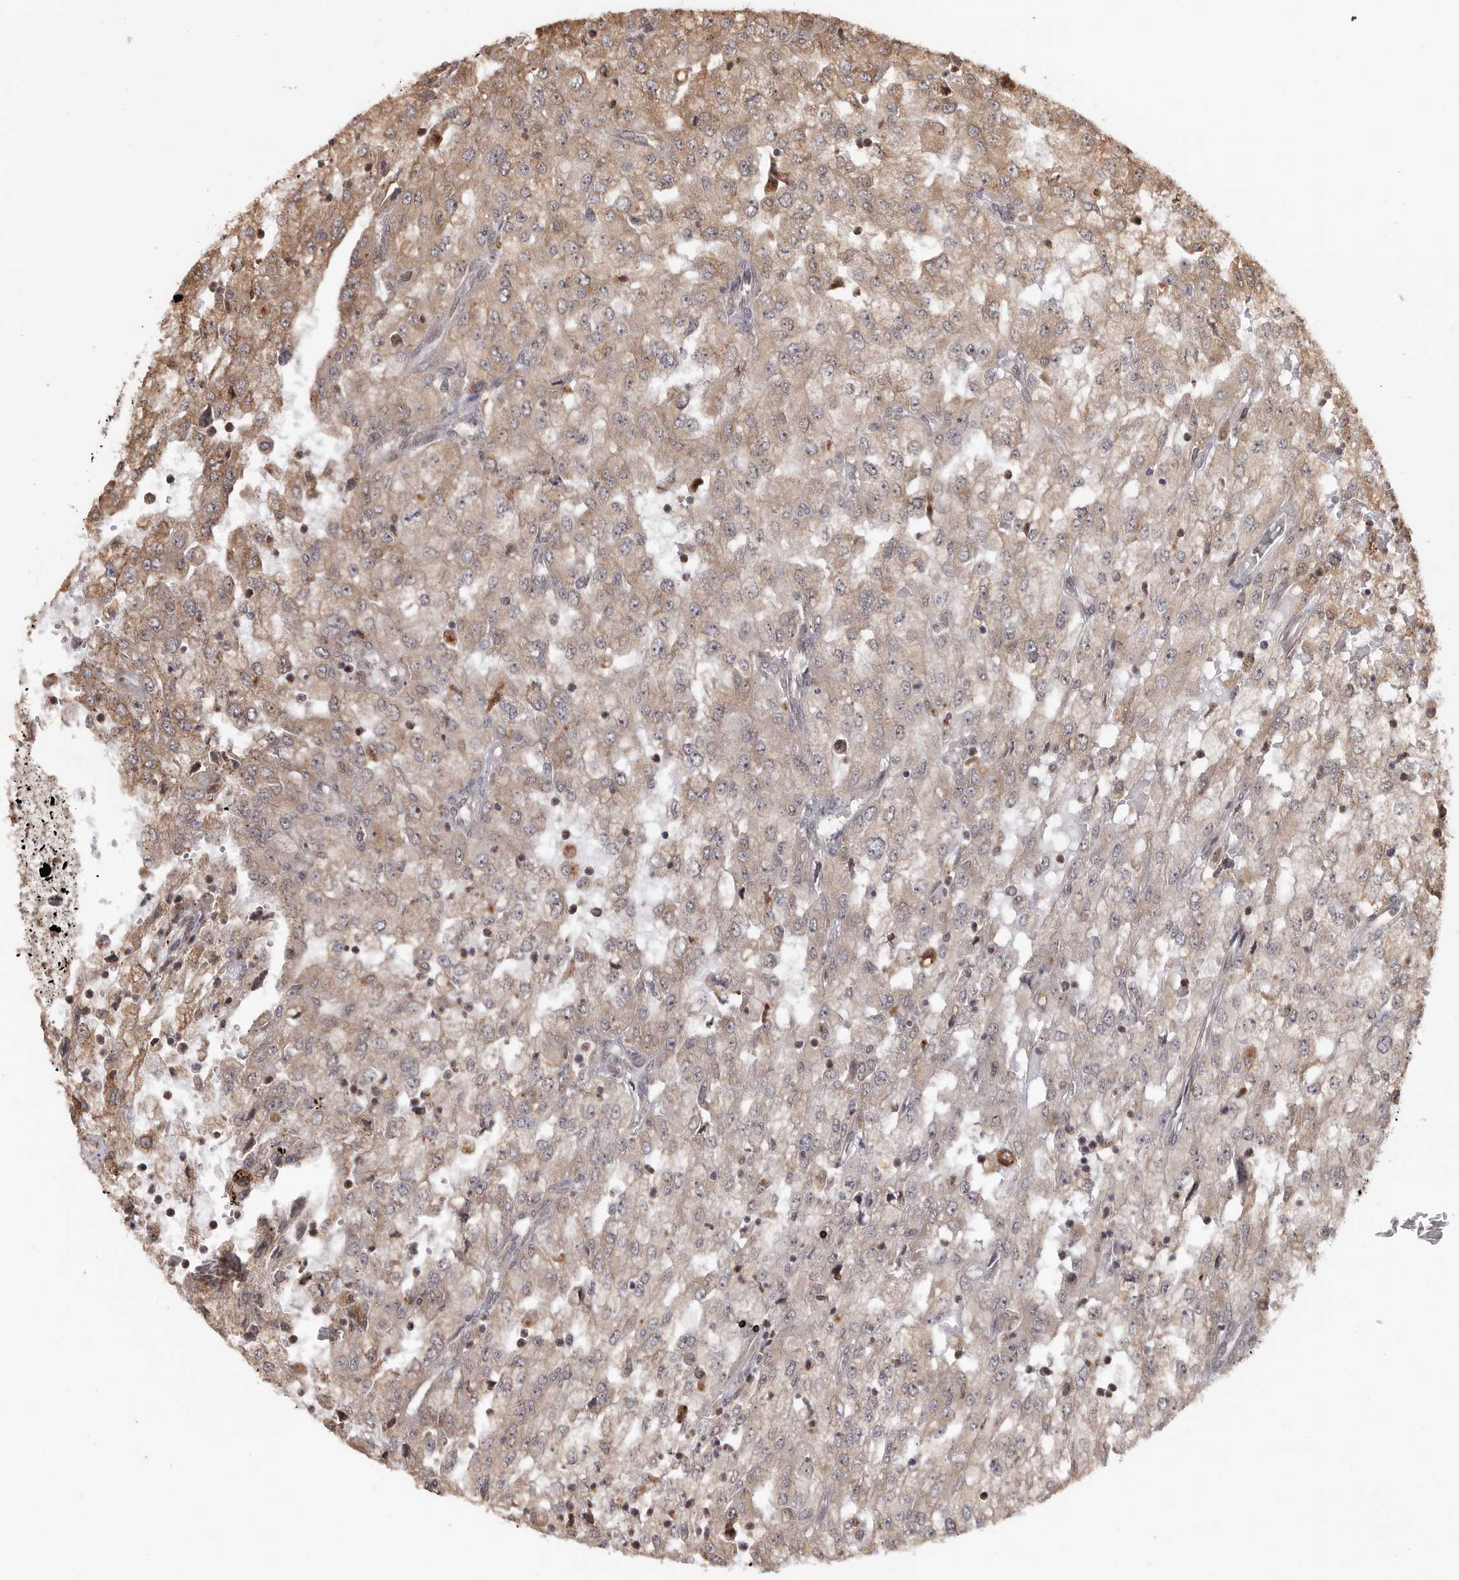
{"staining": {"intensity": "weak", "quantity": ">75%", "location": "nuclear"}, "tissue": "renal cancer", "cell_type": "Tumor cells", "image_type": "cancer", "snomed": [{"axis": "morphology", "description": "Adenocarcinoma, NOS"}, {"axis": "topography", "description": "Kidney"}], "caption": "This is a histology image of immunohistochemistry (IHC) staining of renal adenocarcinoma, which shows weak positivity in the nuclear of tumor cells.", "gene": "ZNF83", "patient": {"sex": "female", "age": 54}}